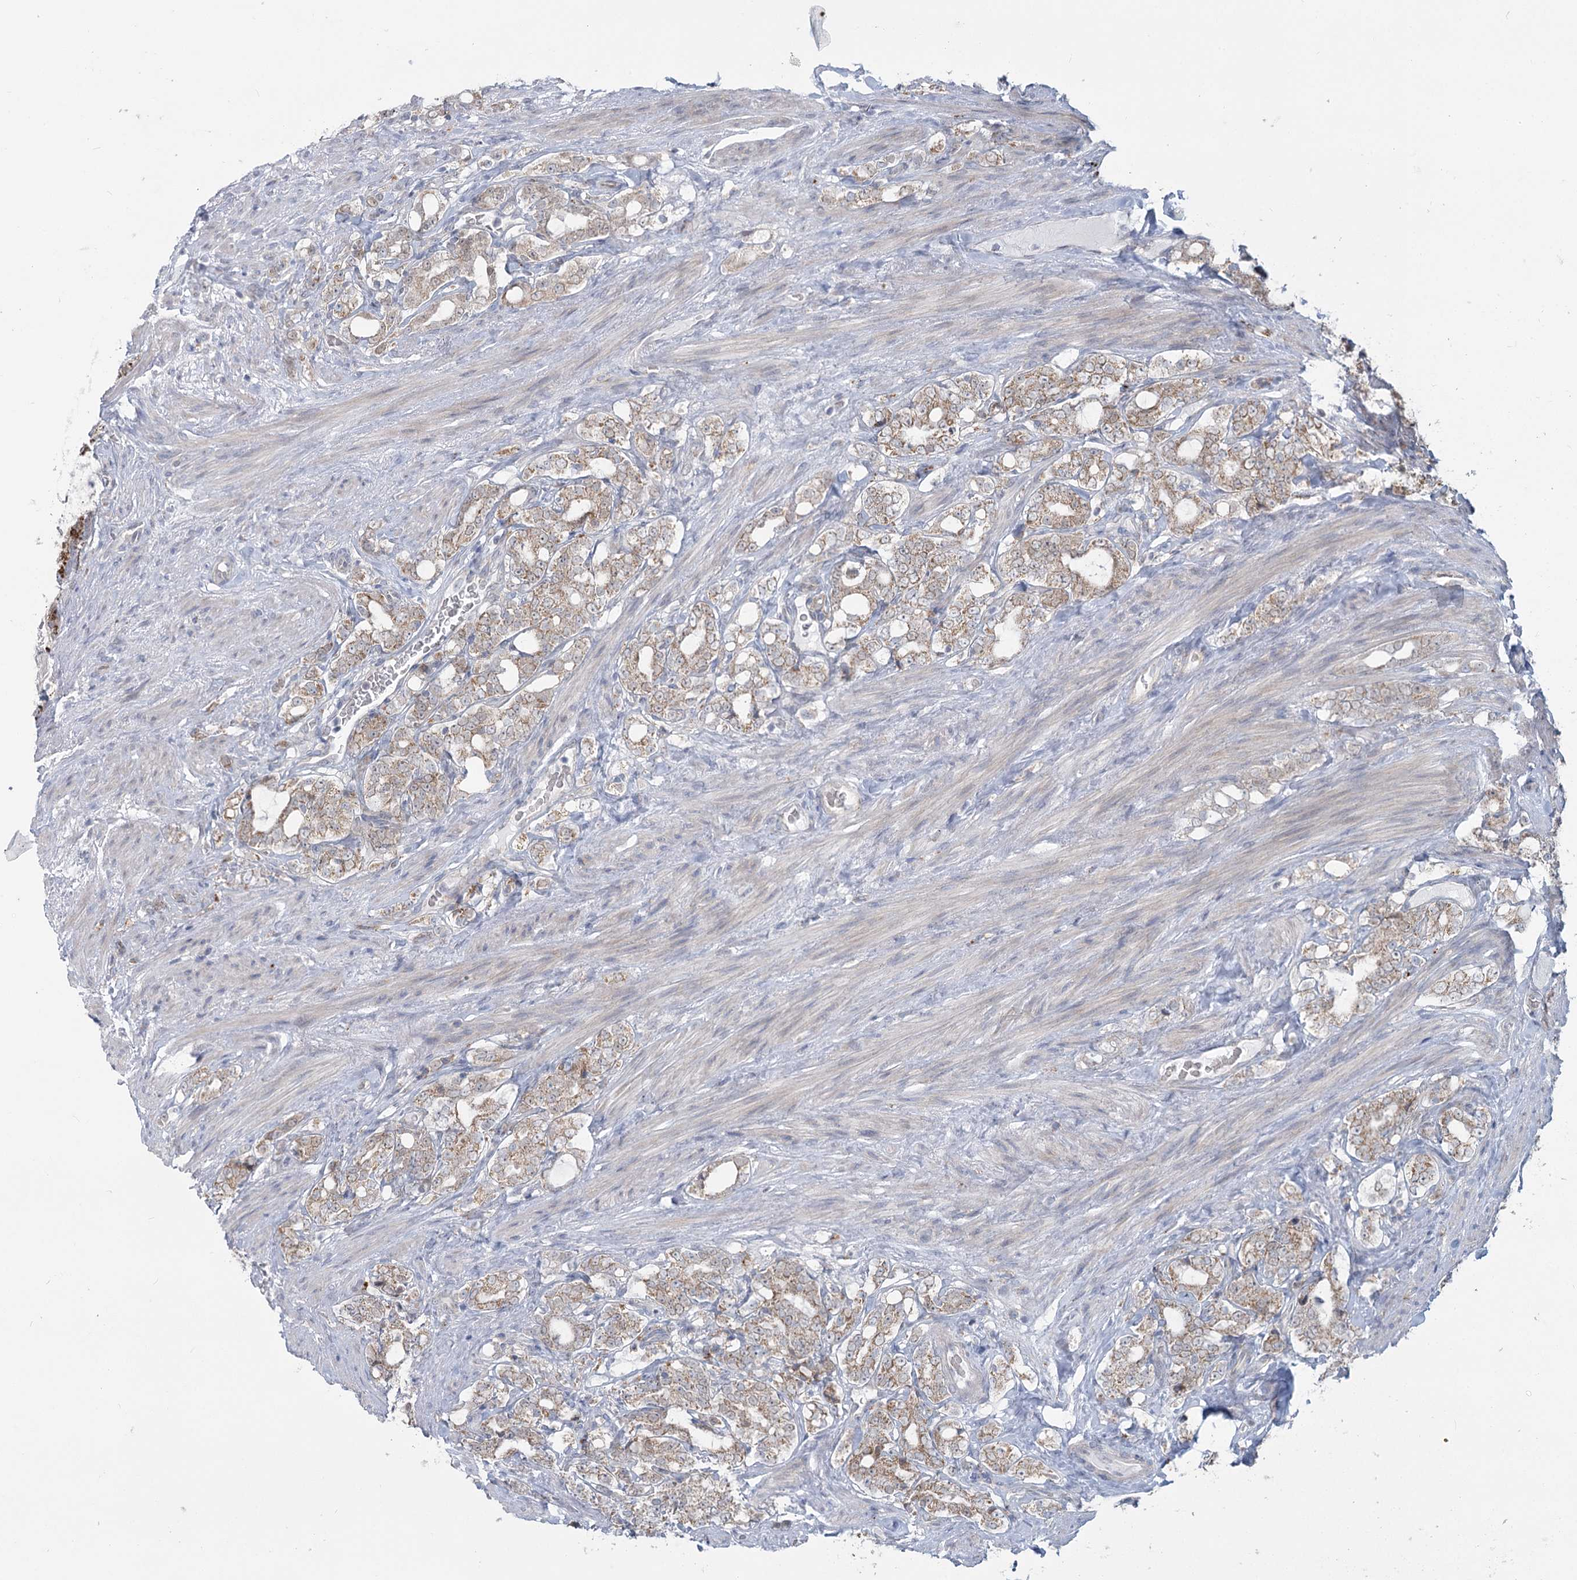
{"staining": {"intensity": "weak", "quantity": "25%-75%", "location": "cytoplasmic/membranous,nuclear"}, "tissue": "prostate cancer", "cell_type": "Tumor cells", "image_type": "cancer", "snomed": [{"axis": "morphology", "description": "Adenocarcinoma, High grade"}, {"axis": "topography", "description": "Prostate"}], "caption": "A low amount of weak cytoplasmic/membranous and nuclear positivity is seen in about 25%-75% of tumor cells in prostate high-grade adenocarcinoma tissue. (Stains: DAB (3,3'-diaminobenzidine) in brown, nuclei in blue, Microscopy: brightfield microscopy at high magnification).", "gene": "MTG1", "patient": {"sex": "male", "age": 64}}